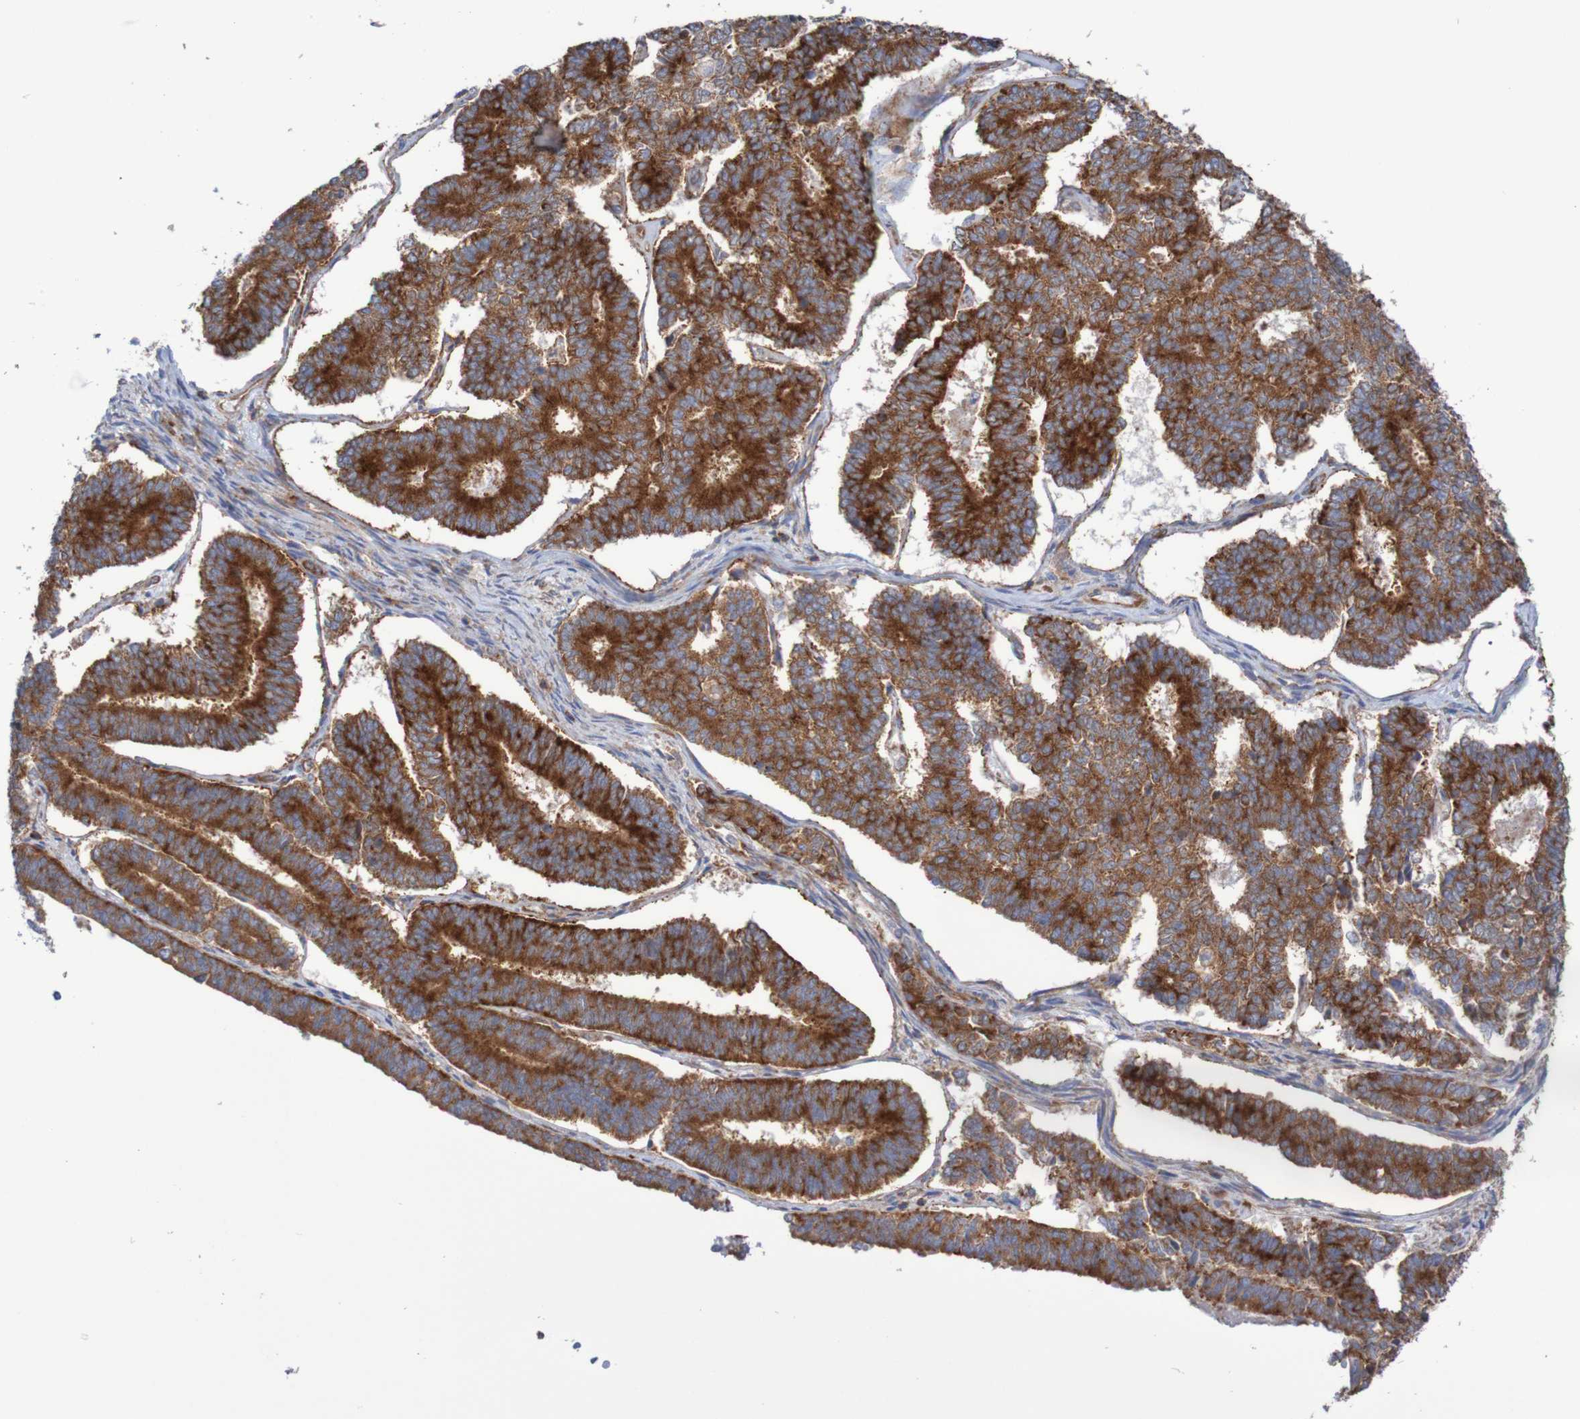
{"staining": {"intensity": "strong", "quantity": ">75%", "location": "cytoplasmic/membranous"}, "tissue": "endometrial cancer", "cell_type": "Tumor cells", "image_type": "cancer", "snomed": [{"axis": "morphology", "description": "Adenocarcinoma, NOS"}, {"axis": "topography", "description": "Endometrium"}], "caption": "Adenocarcinoma (endometrial) tissue exhibits strong cytoplasmic/membranous positivity in about >75% of tumor cells", "gene": "FXR2", "patient": {"sex": "female", "age": 70}}